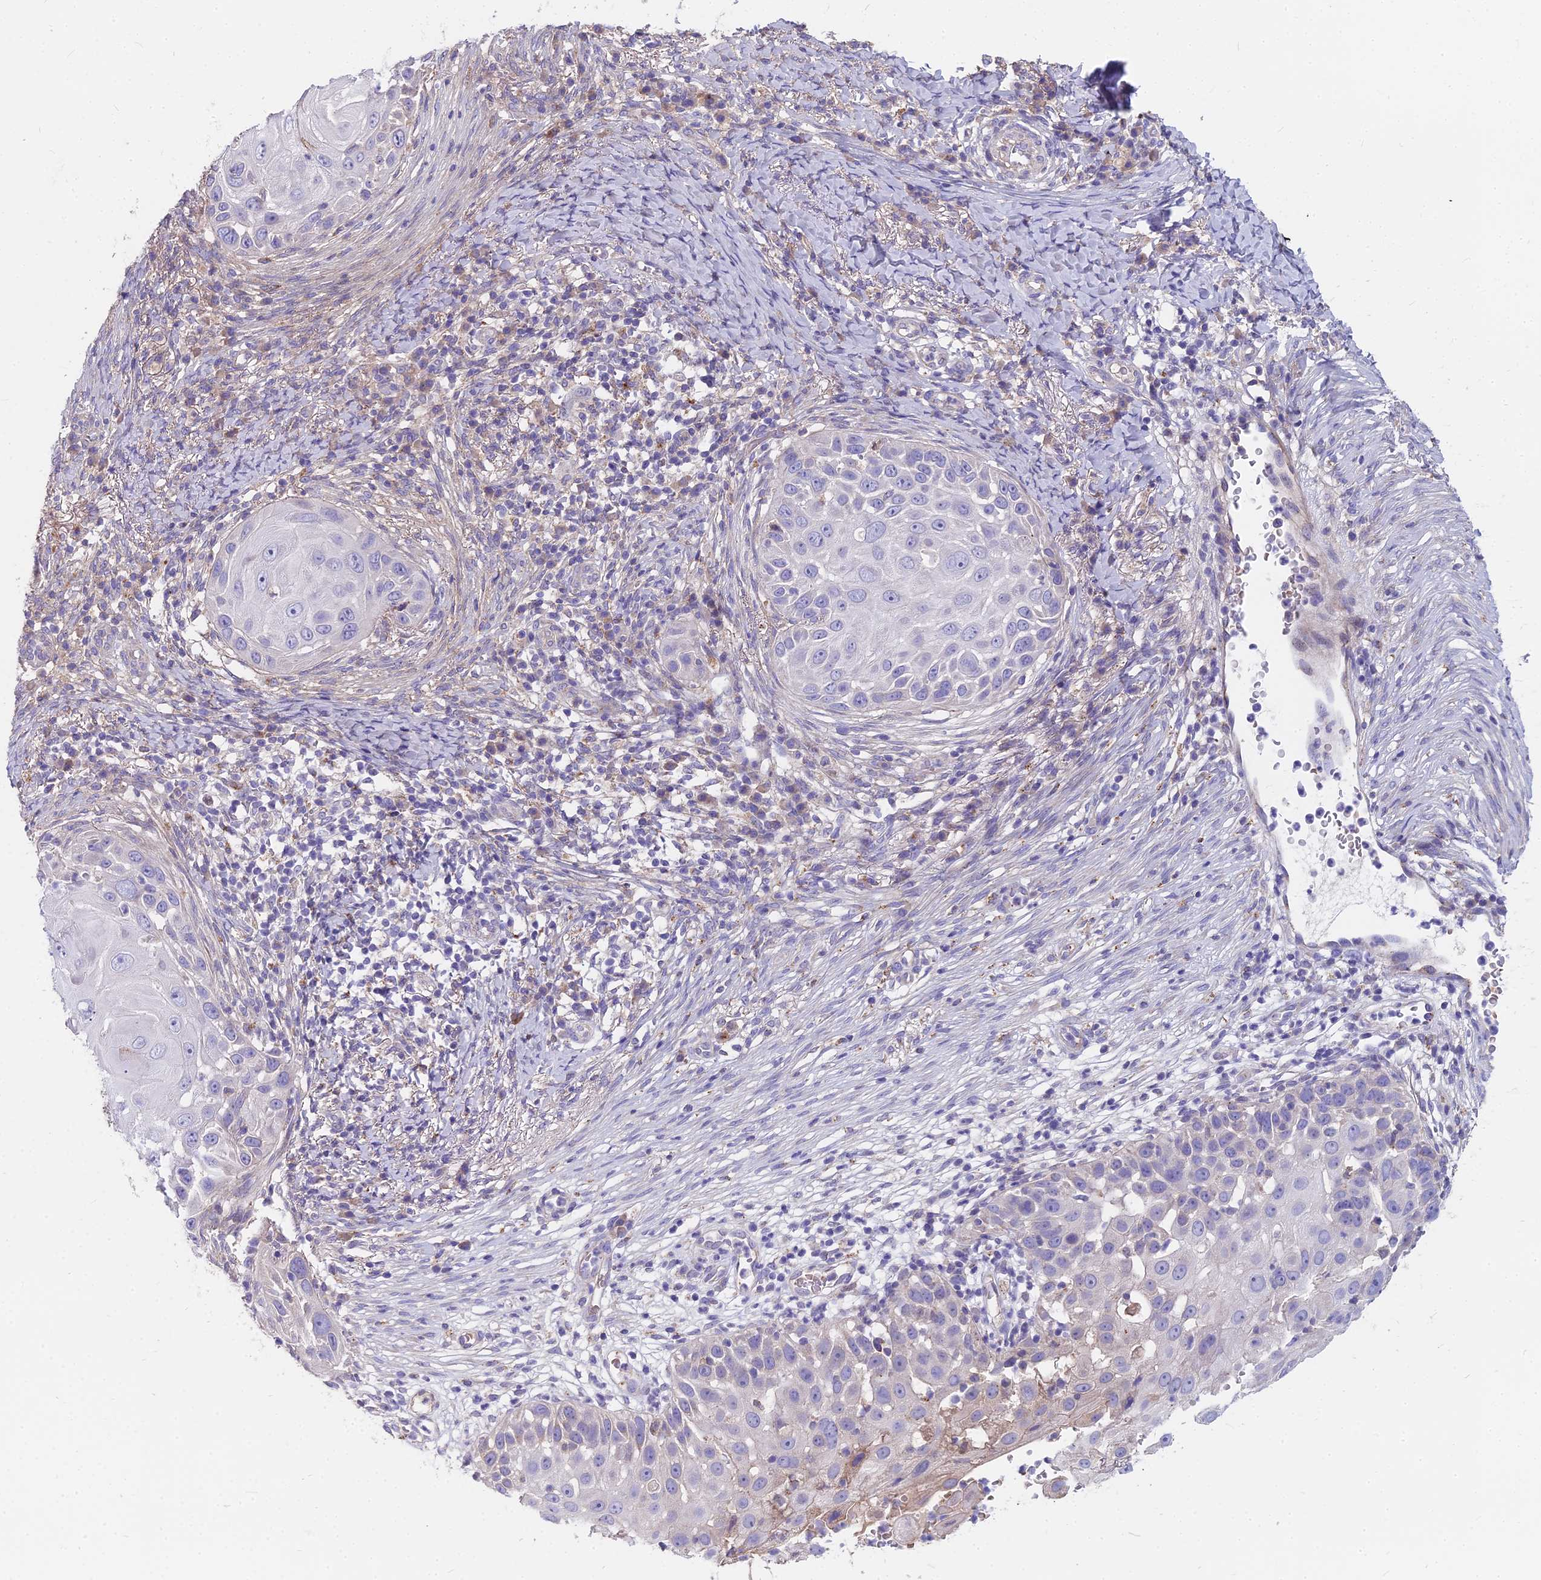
{"staining": {"intensity": "negative", "quantity": "none", "location": "none"}, "tissue": "skin cancer", "cell_type": "Tumor cells", "image_type": "cancer", "snomed": [{"axis": "morphology", "description": "Squamous cell carcinoma, NOS"}, {"axis": "topography", "description": "Skin"}], "caption": "Immunohistochemistry (IHC) photomicrograph of neoplastic tissue: squamous cell carcinoma (skin) stained with DAB displays no significant protein staining in tumor cells.", "gene": "FRMPD1", "patient": {"sex": "female", "age": 44}}